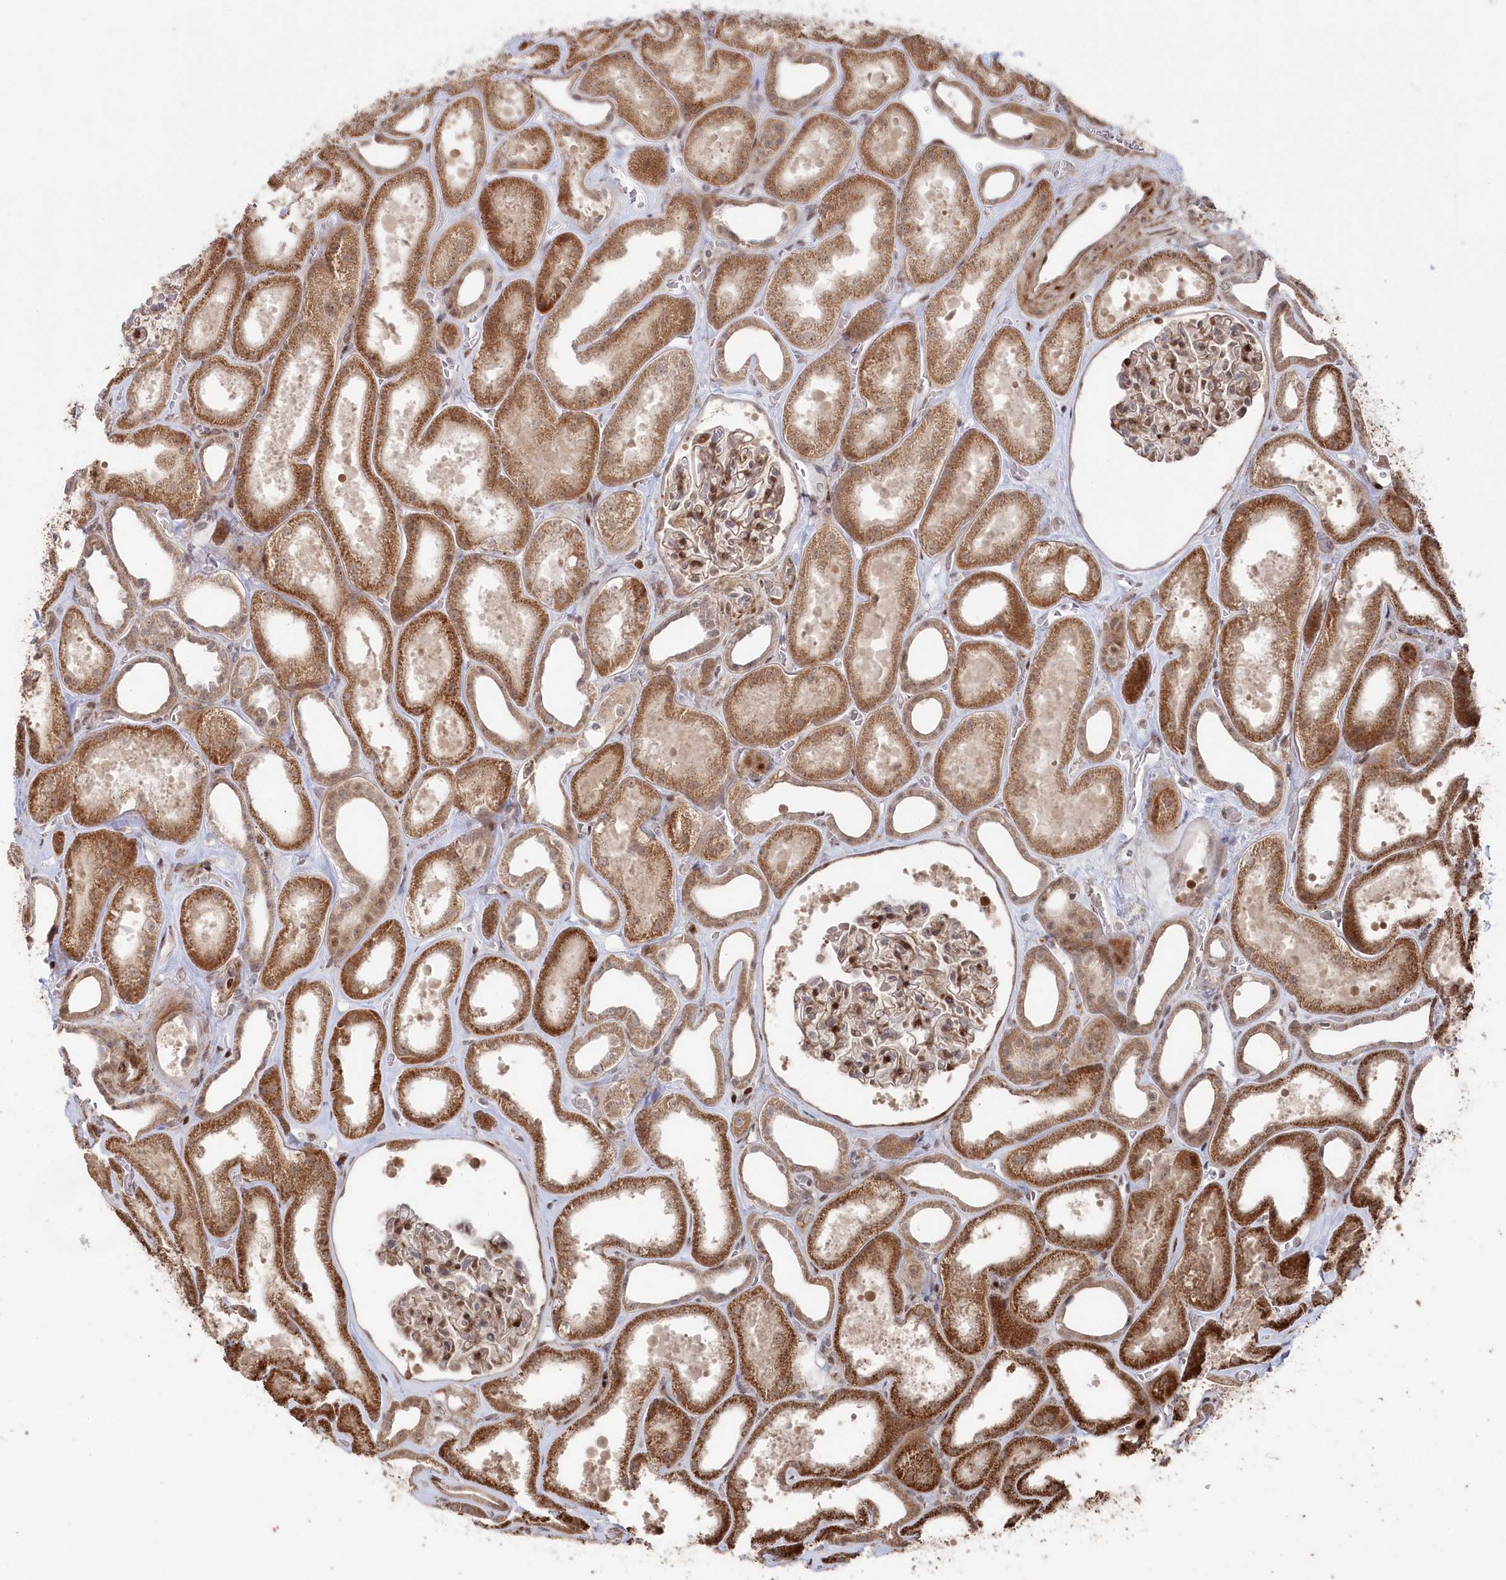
{"staining": {"intensity": "moderate", "quantity": "25%-75%", "location": "cytoplasmic/membranous,nuclear"}, "tissue": "kidney", "cell_type": "Cells in glomeruli", "image_type": "normal", "snomed": [{"axis": "morphology", "description": "Normal tissue, NOS"}, {"axis": "morphology", "description": "Adenocarcinoma, NOS"}, {"axis": "topography", "description": "Kidney"}], "caption": "Immunohistochemistry (IHC) of unremarkable kidney reveals medium levels of moderate cytoplasmic/membranous,nuclear staining in approximately 25%-75% of cells in glomeruli.", "gene": "POLR3A", "patient": {"sex": "female", "age": 68}}